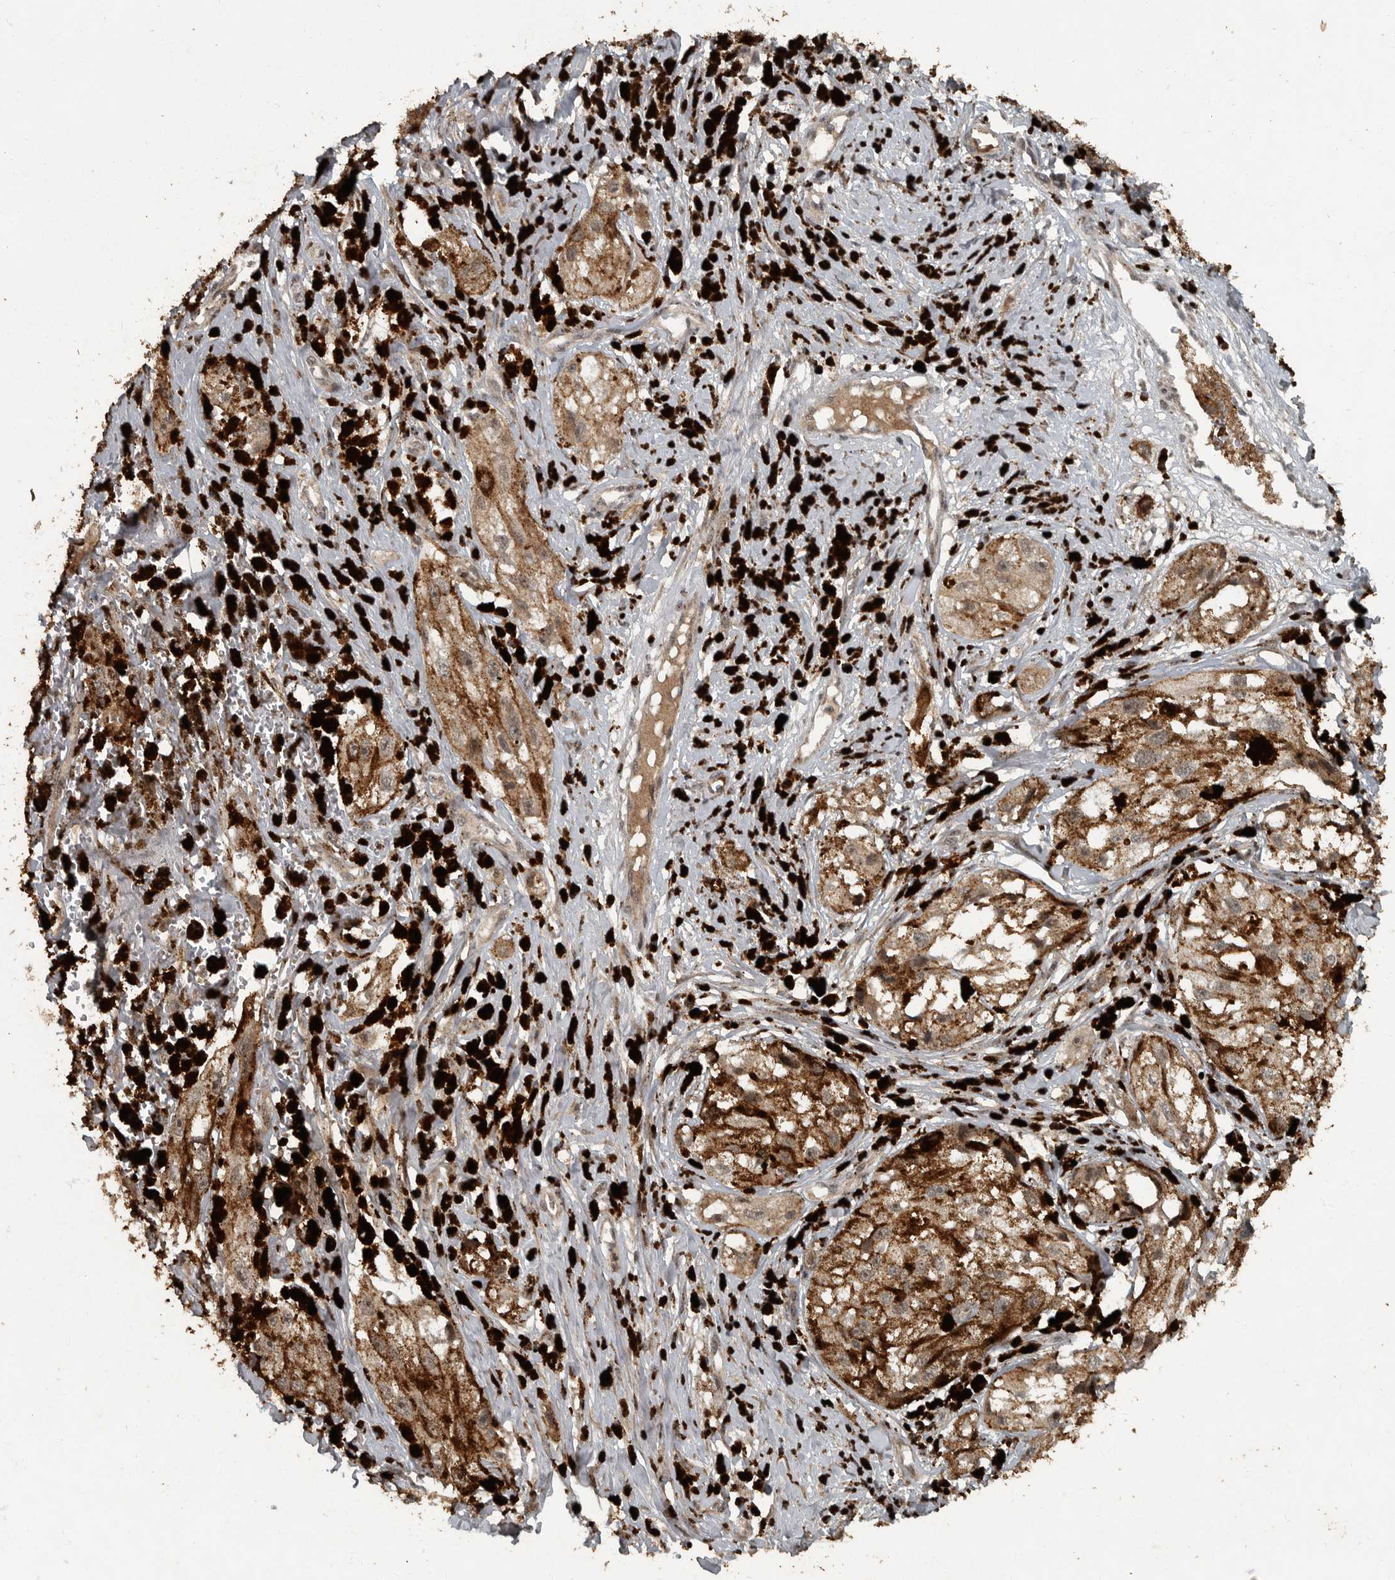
{"staining": {"intensity": "moderate", "quantity": ">75%", "location": "cytoplasmic/membranous"}, "tissue": "melanoma", "cell_type": "Tumor cells", "image_type": "cancer", "snomed": [{"axis": "morphology", "description": "Malignant melanoma, NOS"}, {"axis": "topography", "description": "Skin"}], "caption": "Tumor cells demonstrate medium levels of moderate cytoplasmic/membranous staining in about >75% of cells in melanoma. (brown staining indicates protein expression, while blue staining denotes nuclei).", "gene": "FOXO1", "patient": {"sex": "male", "age": 88}}